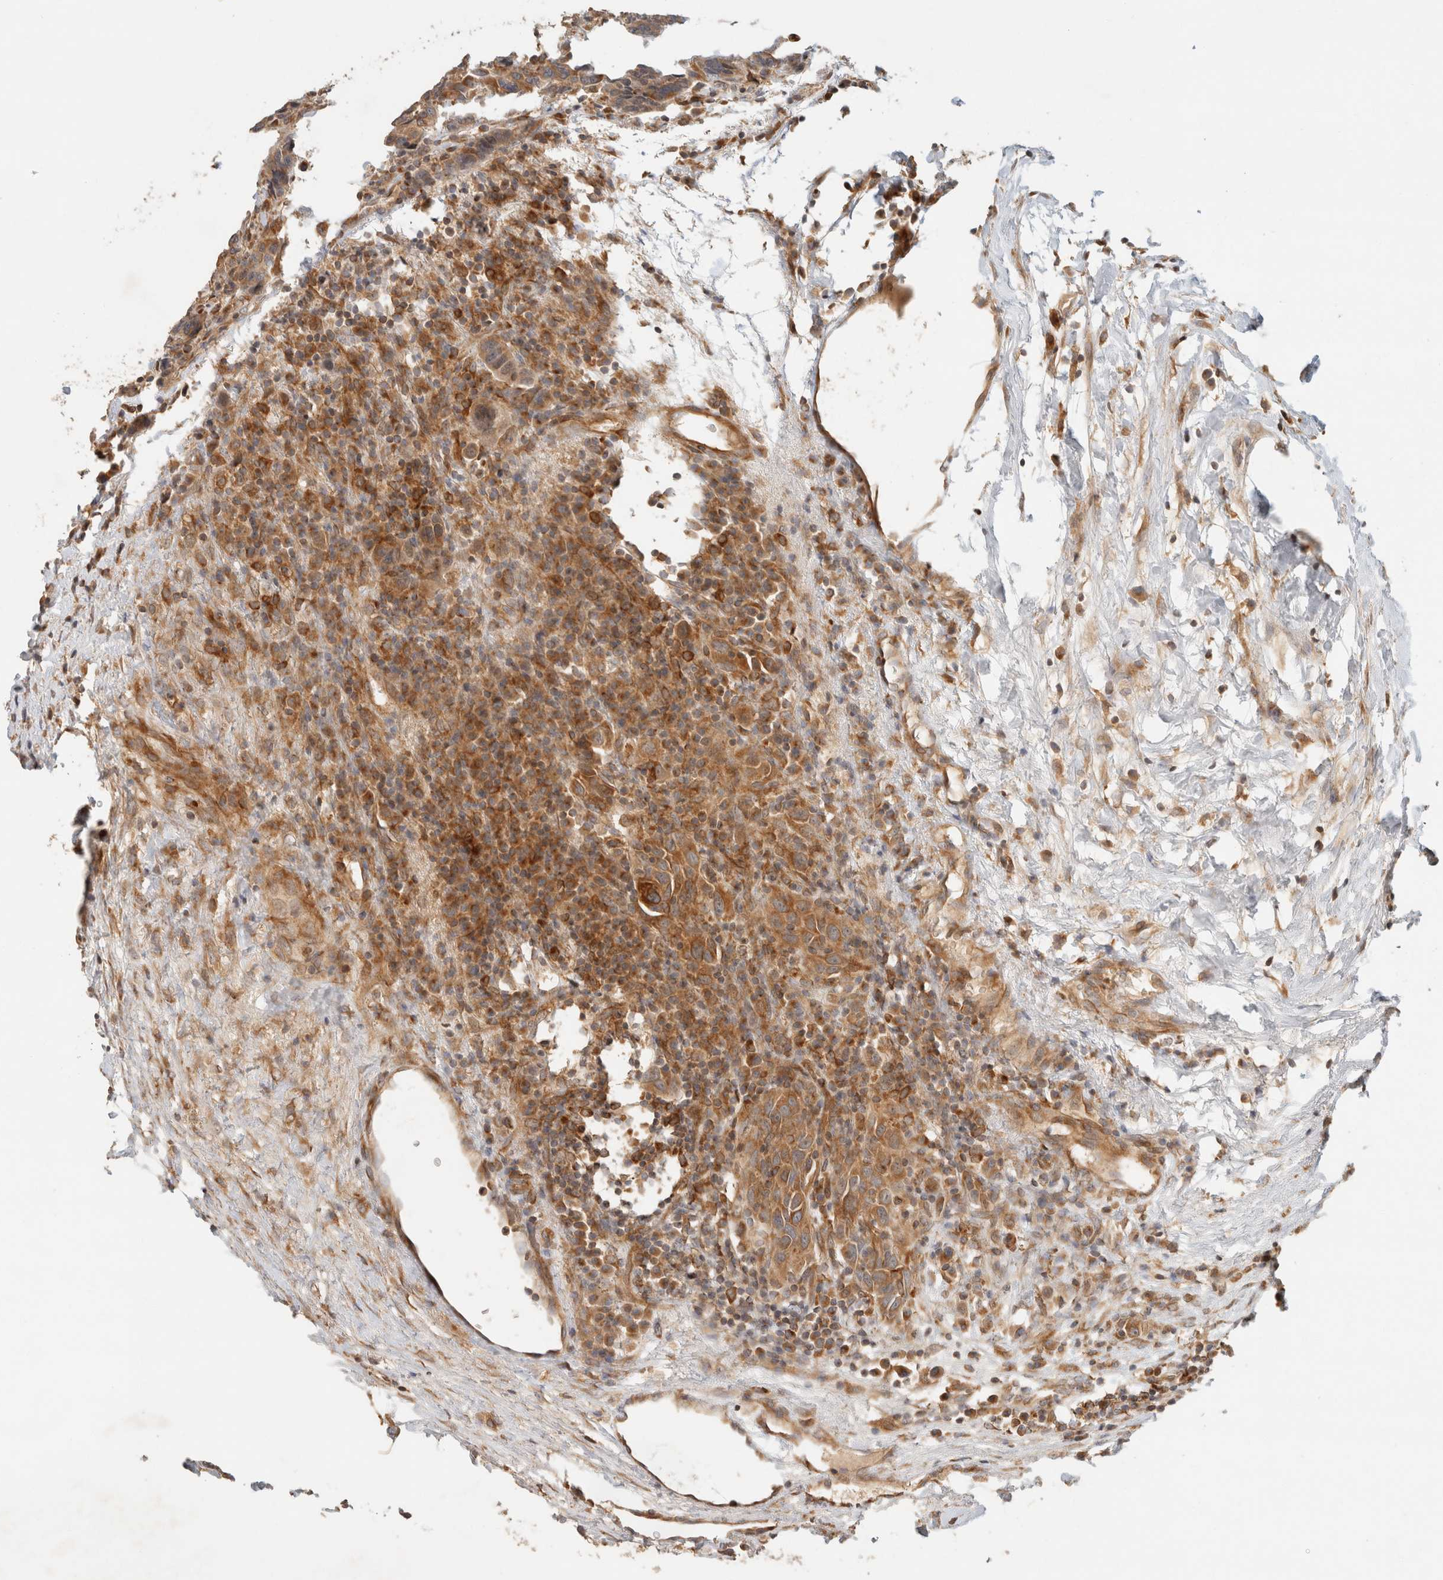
{"staining": {"intensity": "moderate", "quantity": ">75%", "location": "cytoplasmic/membranous"}, "tissue": "breast cancer", "cell_type": "Tumor cells", "image_type": "cancer", "snomed": [{"axis": "morphology", "description": "Duct carcinoma"}, {"axis": "topography", "description": "Breast"}], "caption": "Immunohistochemical staining of infiltrating ductal carcinoma (breast) demonstrates medium levels of moderate cytoplasmic/membranous staining in about >75% of tumor cells. (DAB (3,3'-diaminobenzidine) IHC with brightfield microscopy, high magnification).", "gene": "TACC1", "patient": {"sex": "female", "age": 37}}